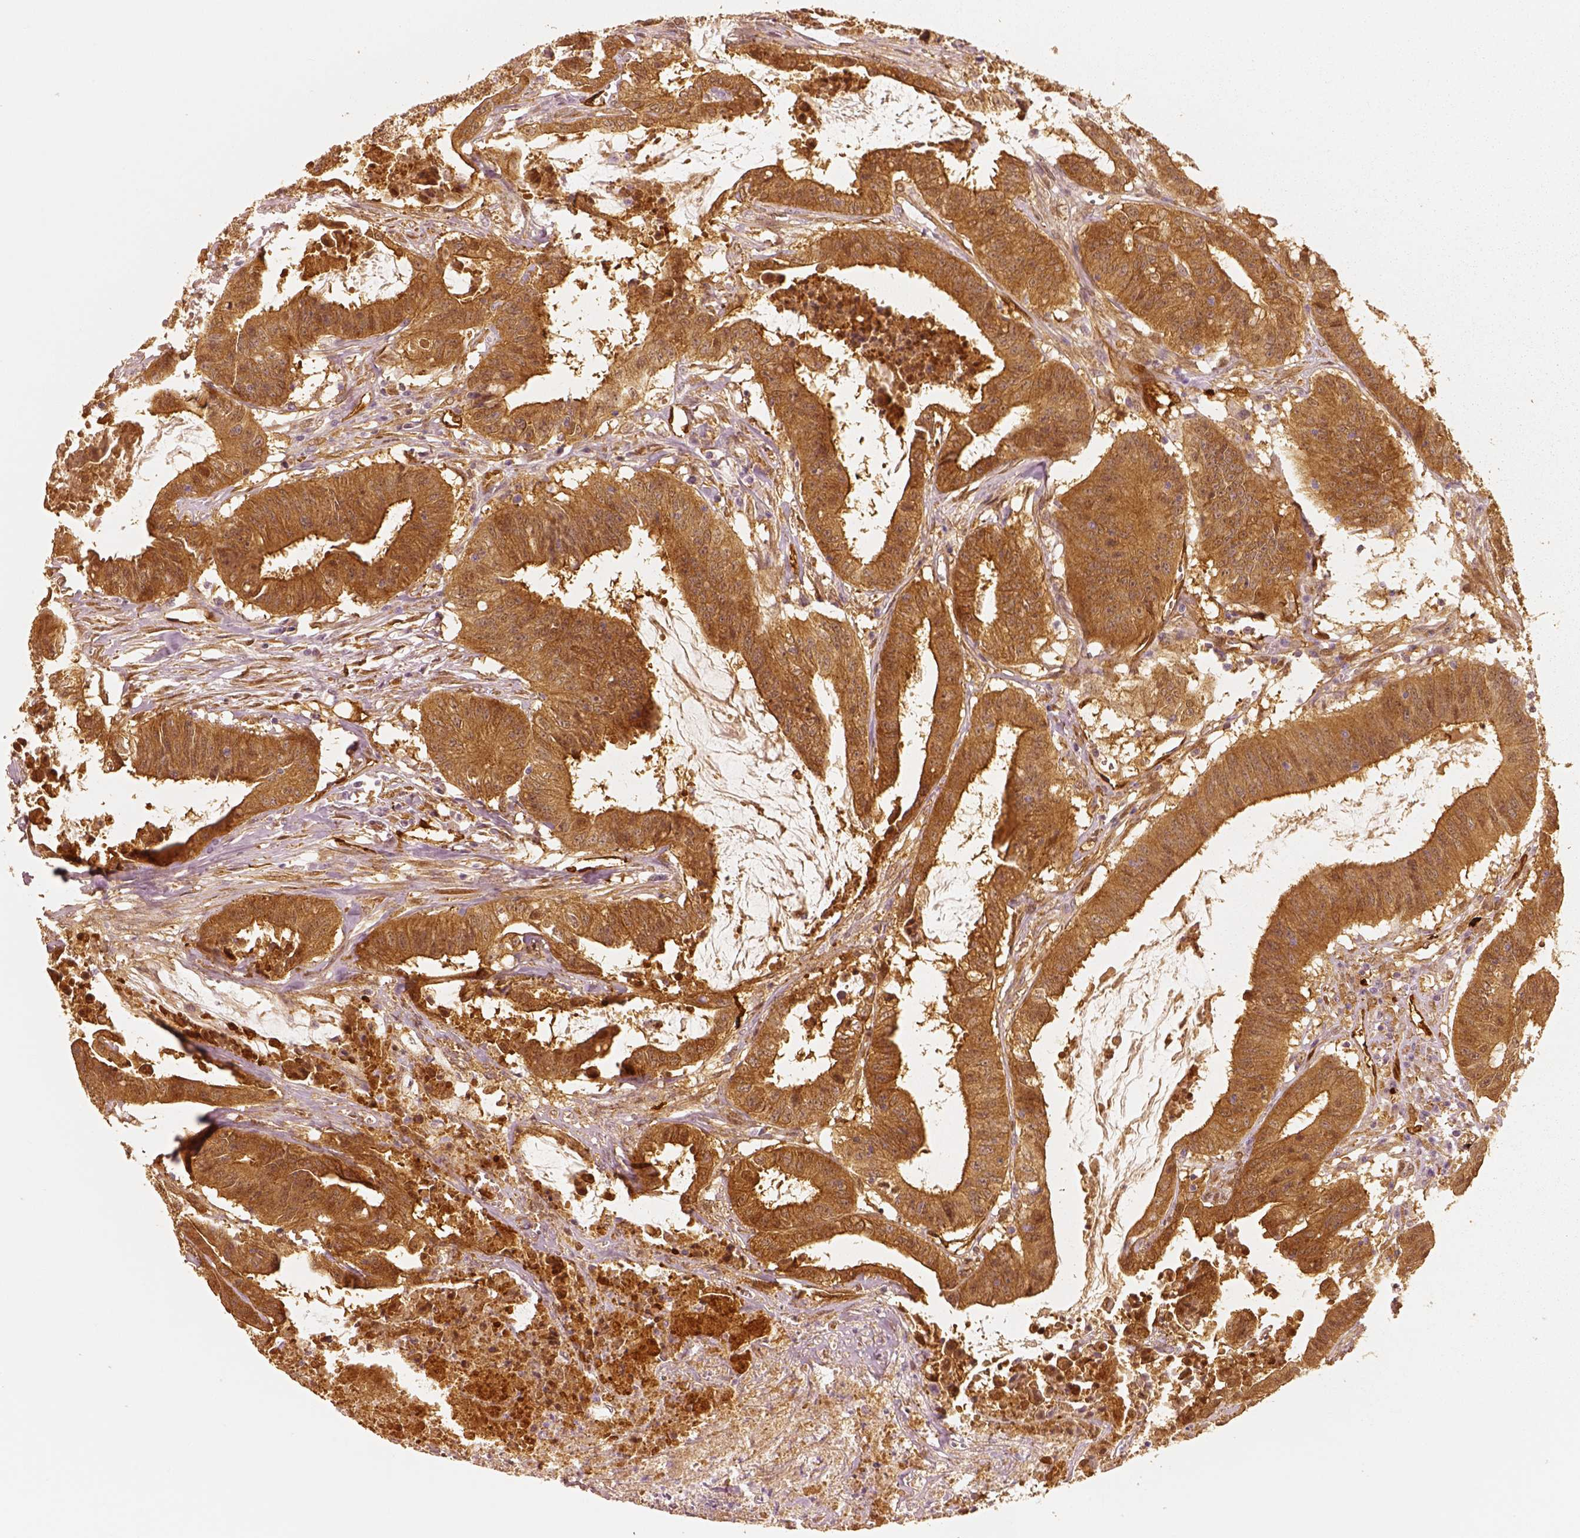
{"staining": {"intensity": "strong", "quantity": ">75%", "location": "cytoplasmic/membranous"}, "tissue": "colorectal cancer", "cell_type": "Tumor cells", "image_type": "cancer", "snomed": [{"axis": "morphology", "description": "Adenocarcinoma, NOS"}, {"axis": "topography", "description": "Colon"}], "caption": "Tumor cells display strong cytoplasmic/membranous staining in about >75% of cells in colorectal cancer.", "gene": "FSCN1", "patient": {"sex": "male", "age": 33}}